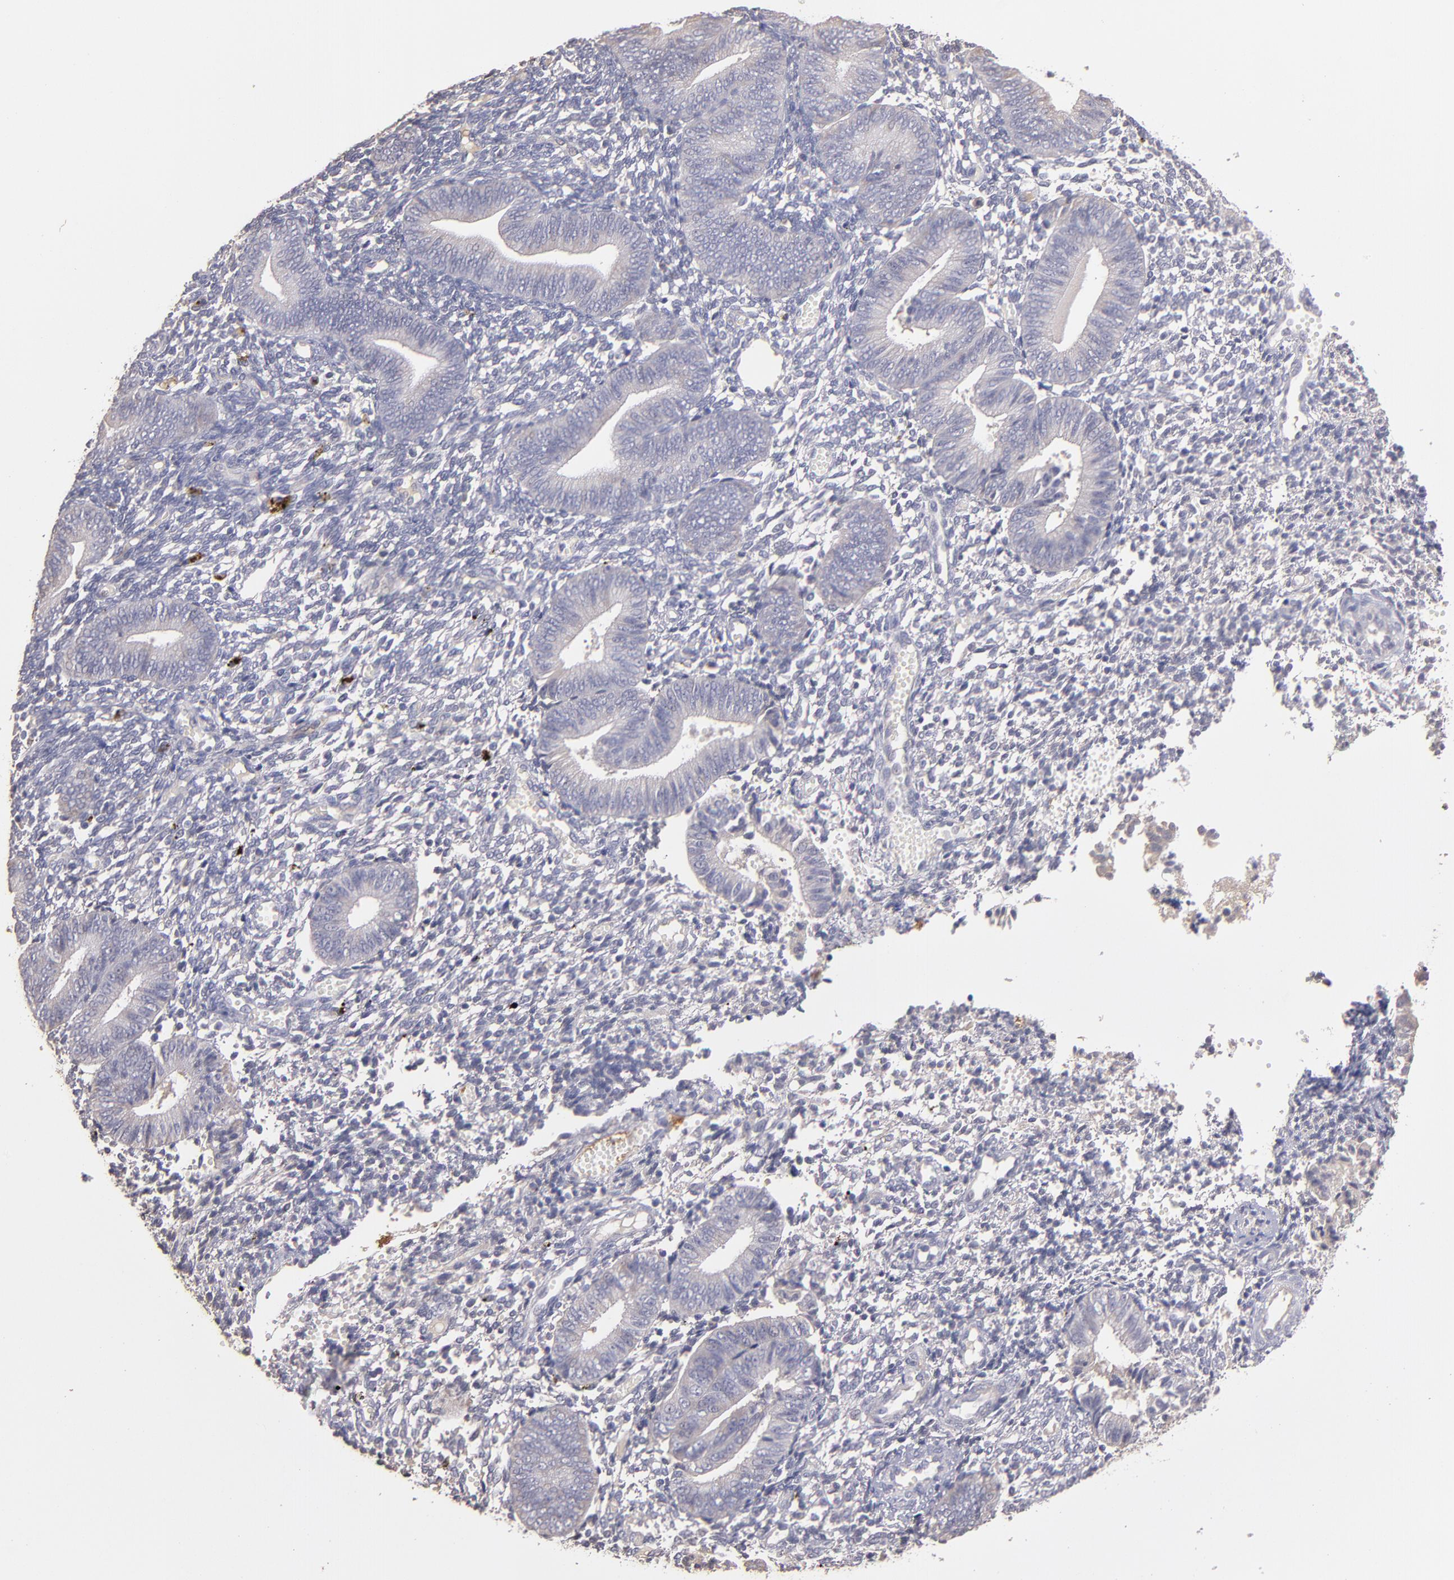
{"staining": {"intensity": "negative", "quantity": "none", "location": "none"}, "tissue": "endometrium", "cell_type": "Cells in endometrial stroma", "image_type": "normal", "snomed": [{"axis": "morphology", "description": "Normal tissue, NOS"}, {"axis": "topography", "description": "Uterus"}, {"axis": "topography", "description": "Endometrium"}], "caption": "Cells in endometrial stroma show no significant expression in unremarkable endometrium. The staining was performed using DAB to visualize the protein expression in brown, while the nuclei were stained in blue with hematoxylin (Magnification: 20x).", "gene": "GNAZ", "patient": {"sex": "female", "age": 33}}